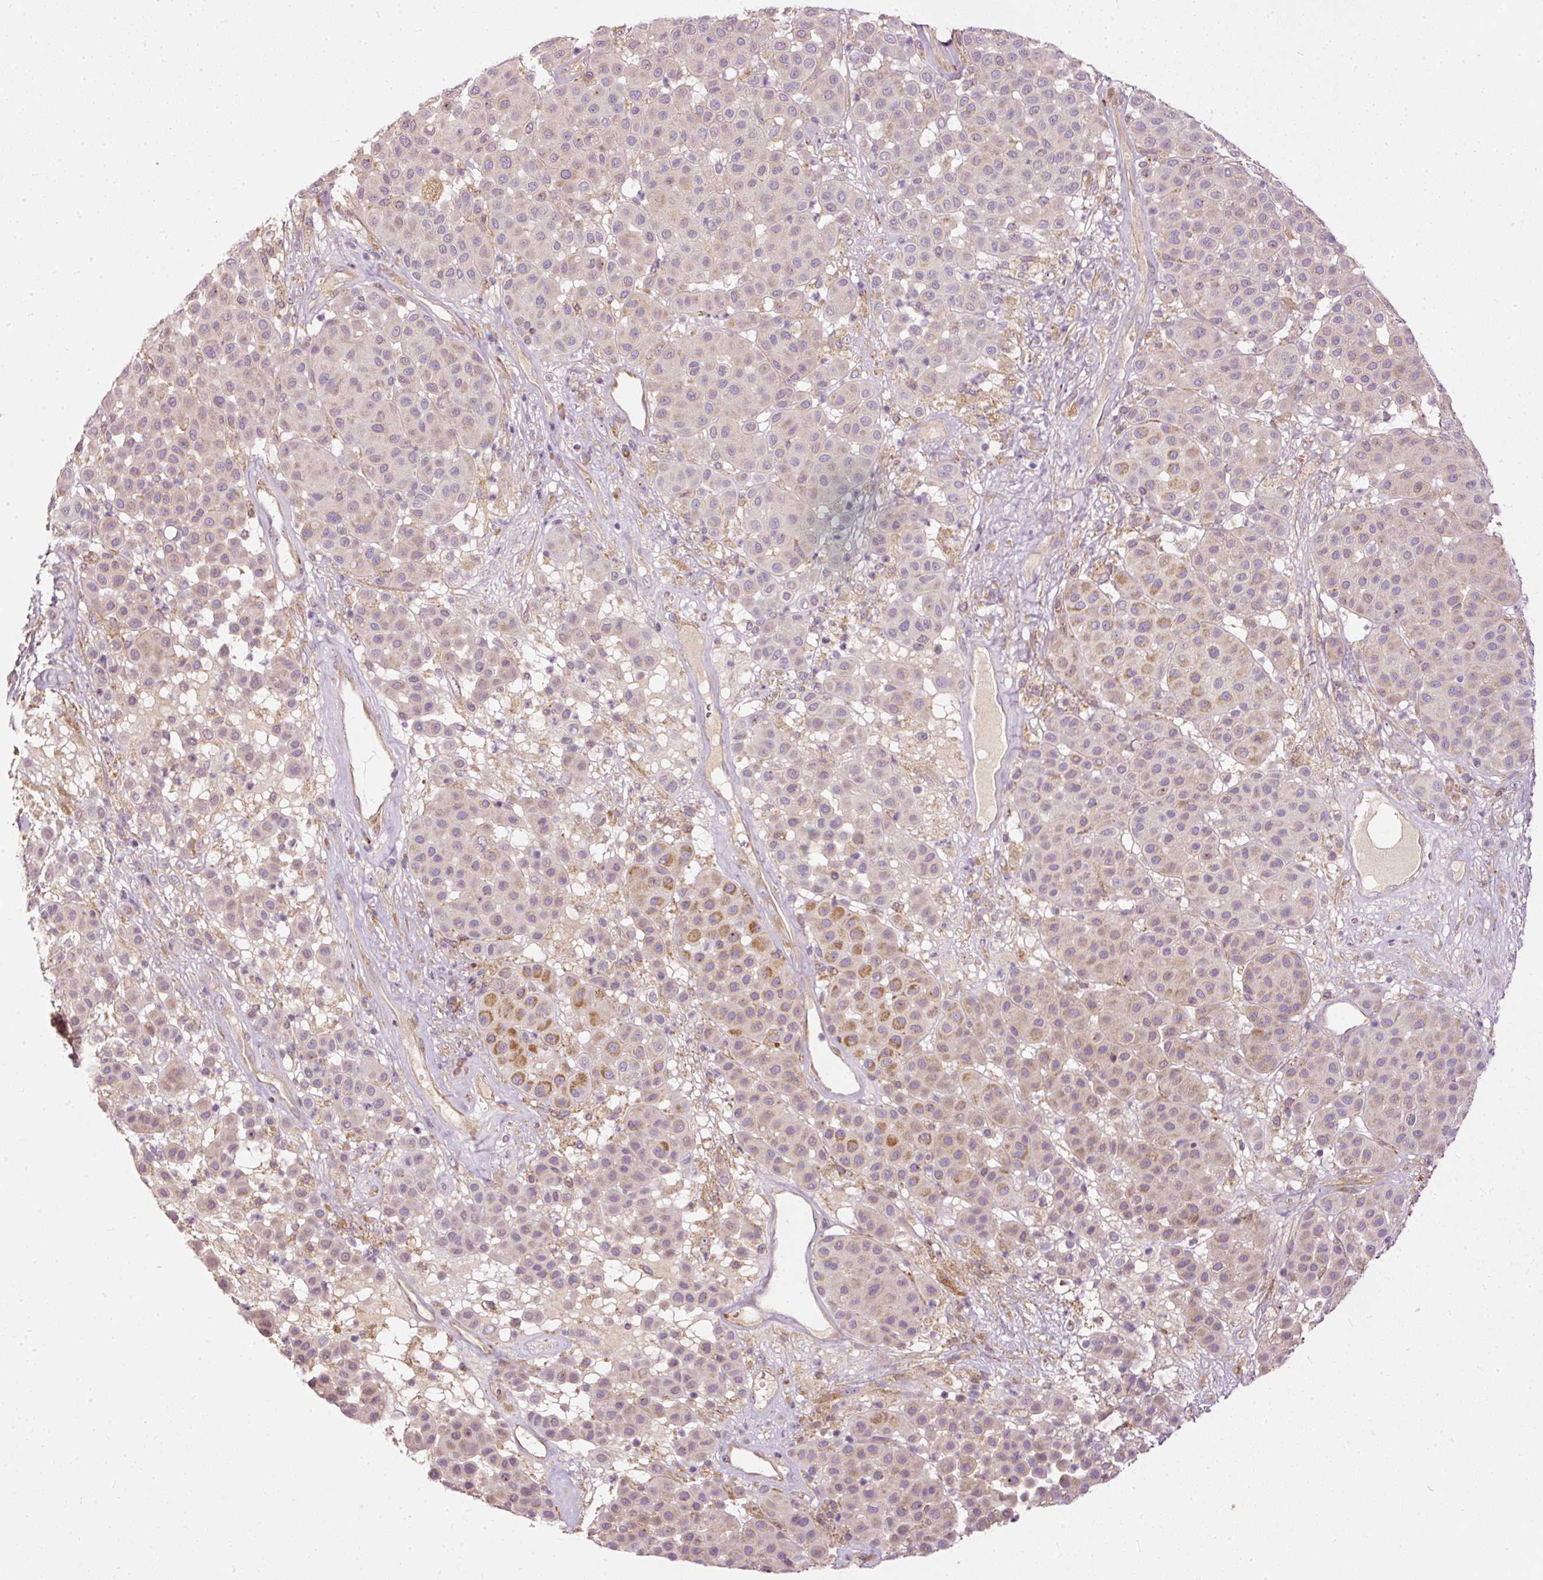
{"staining": {"intensity": "moderate", "quantity": "<25%", "location": "cytoplasmic/membranous"}, "tissue": "melanoma", "cell_type": "Tumor cells", "image_type": "cancer", "snomed": [{"axis": "morphology", "description": "Malignant melanoma, Metastatic site"}, {"axis": "topography", "description": "Smooth muscle"}], "caption": "Malignant melanoma (metastatic site) tissue displays moderate cytoplasmic/membranous staining in approximately <25% of tumor cells", "gene": "PAQR9", "patient": {"sex": "male", "age": 41}}